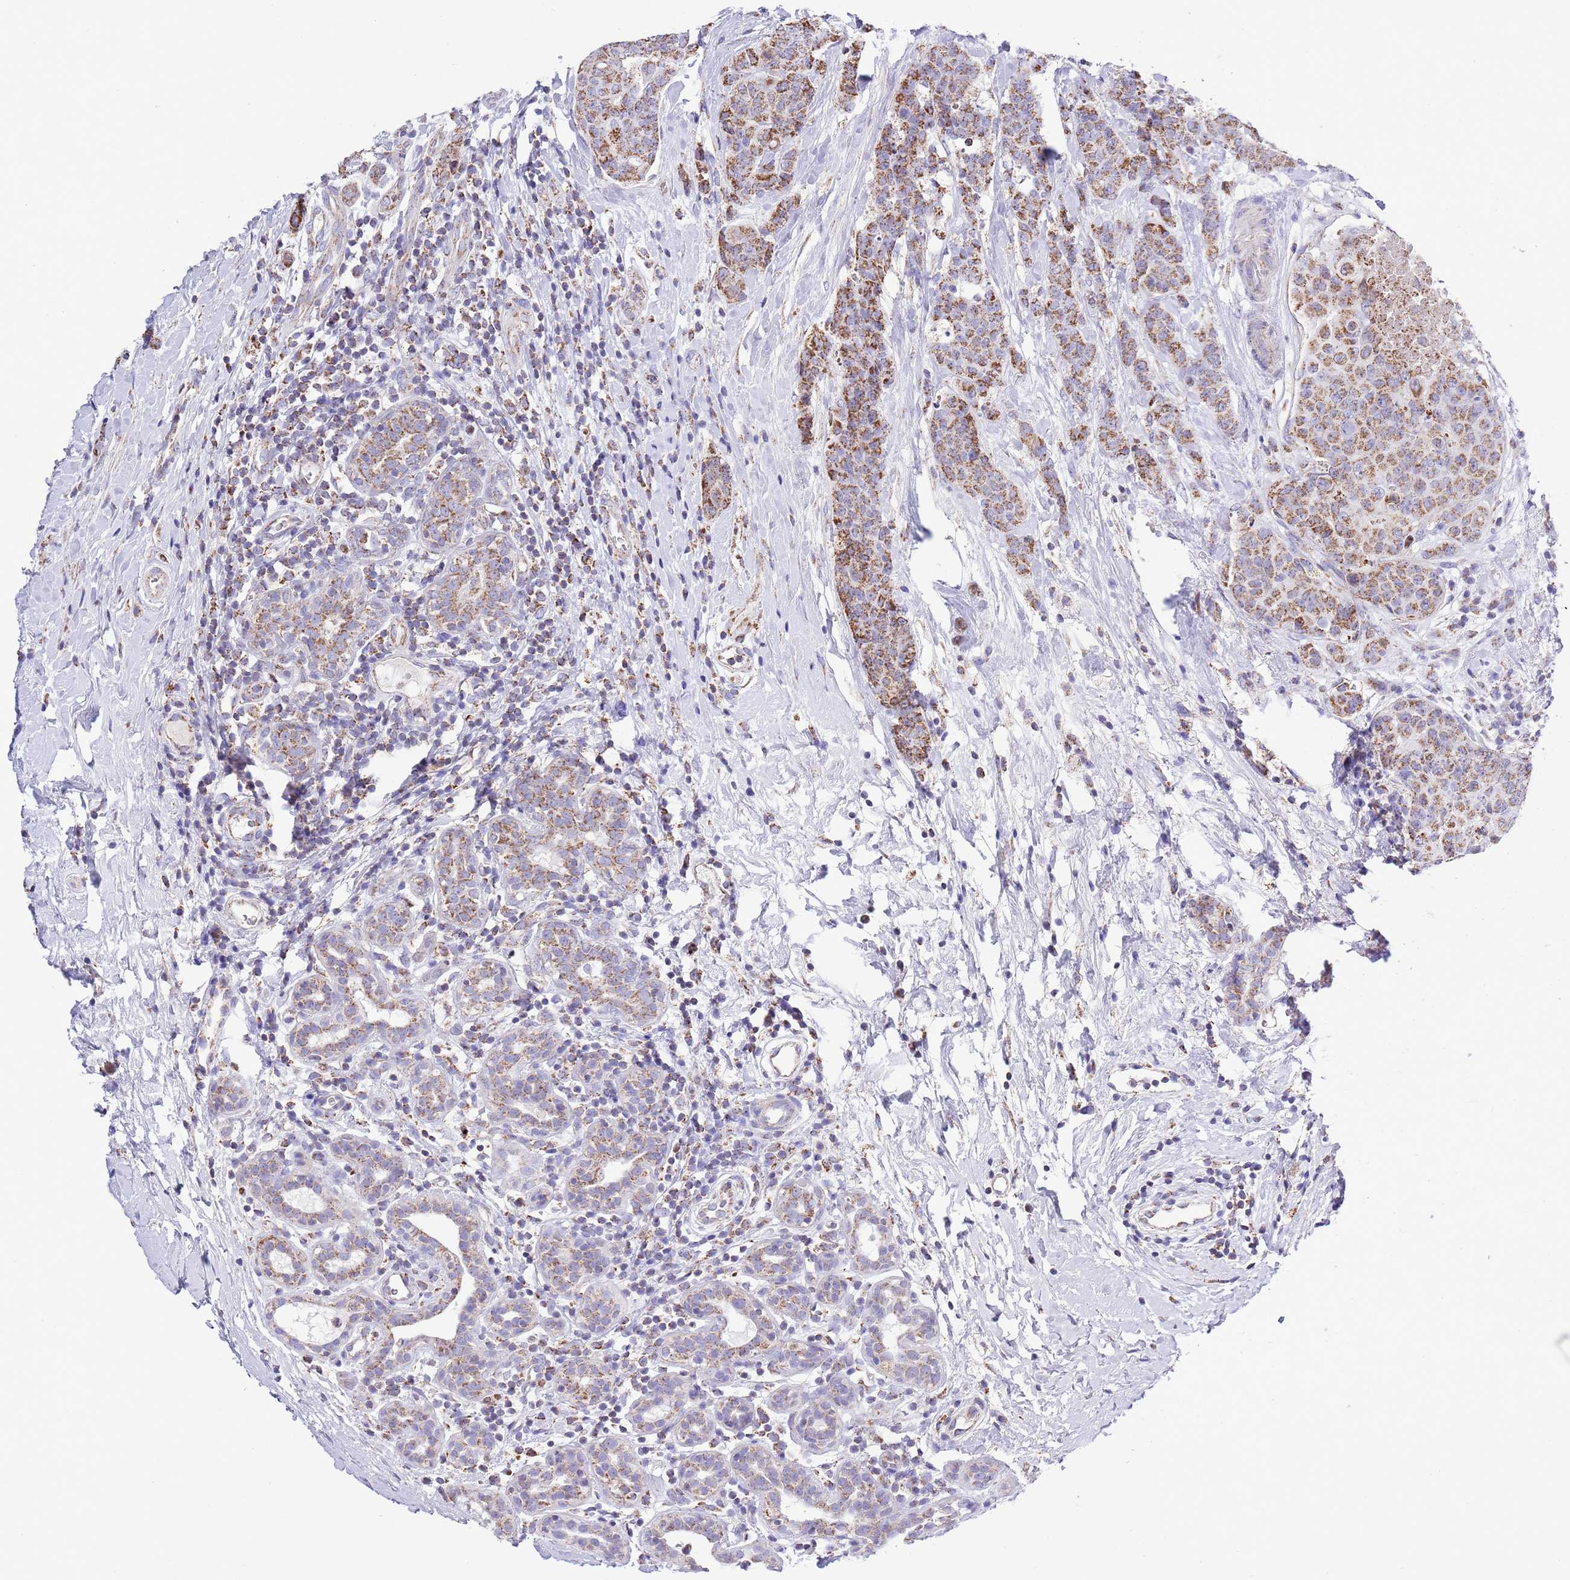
{"staining": {"intensity": "moderate", "quantity": ">75%", "location": "cytoplasmic/membranous"}, "tissue": "breast cancer", "cell_type": "Tumor cells", "image_type": "cancer", "snomed": [{"axis": "morphology", "description": "Duct carcinoma"}, {"axis": "topography", "description": "Breast"}], "caption": "Infiltrating ductal carcinoma (breast) was stained to show a protein in brown. There is medium levels of moderate cytoplasmic/membranous expression in about >75% of tumor cells.", "gene": "TEKTIP1", "patient": {"sex": "female", "age": 40}}